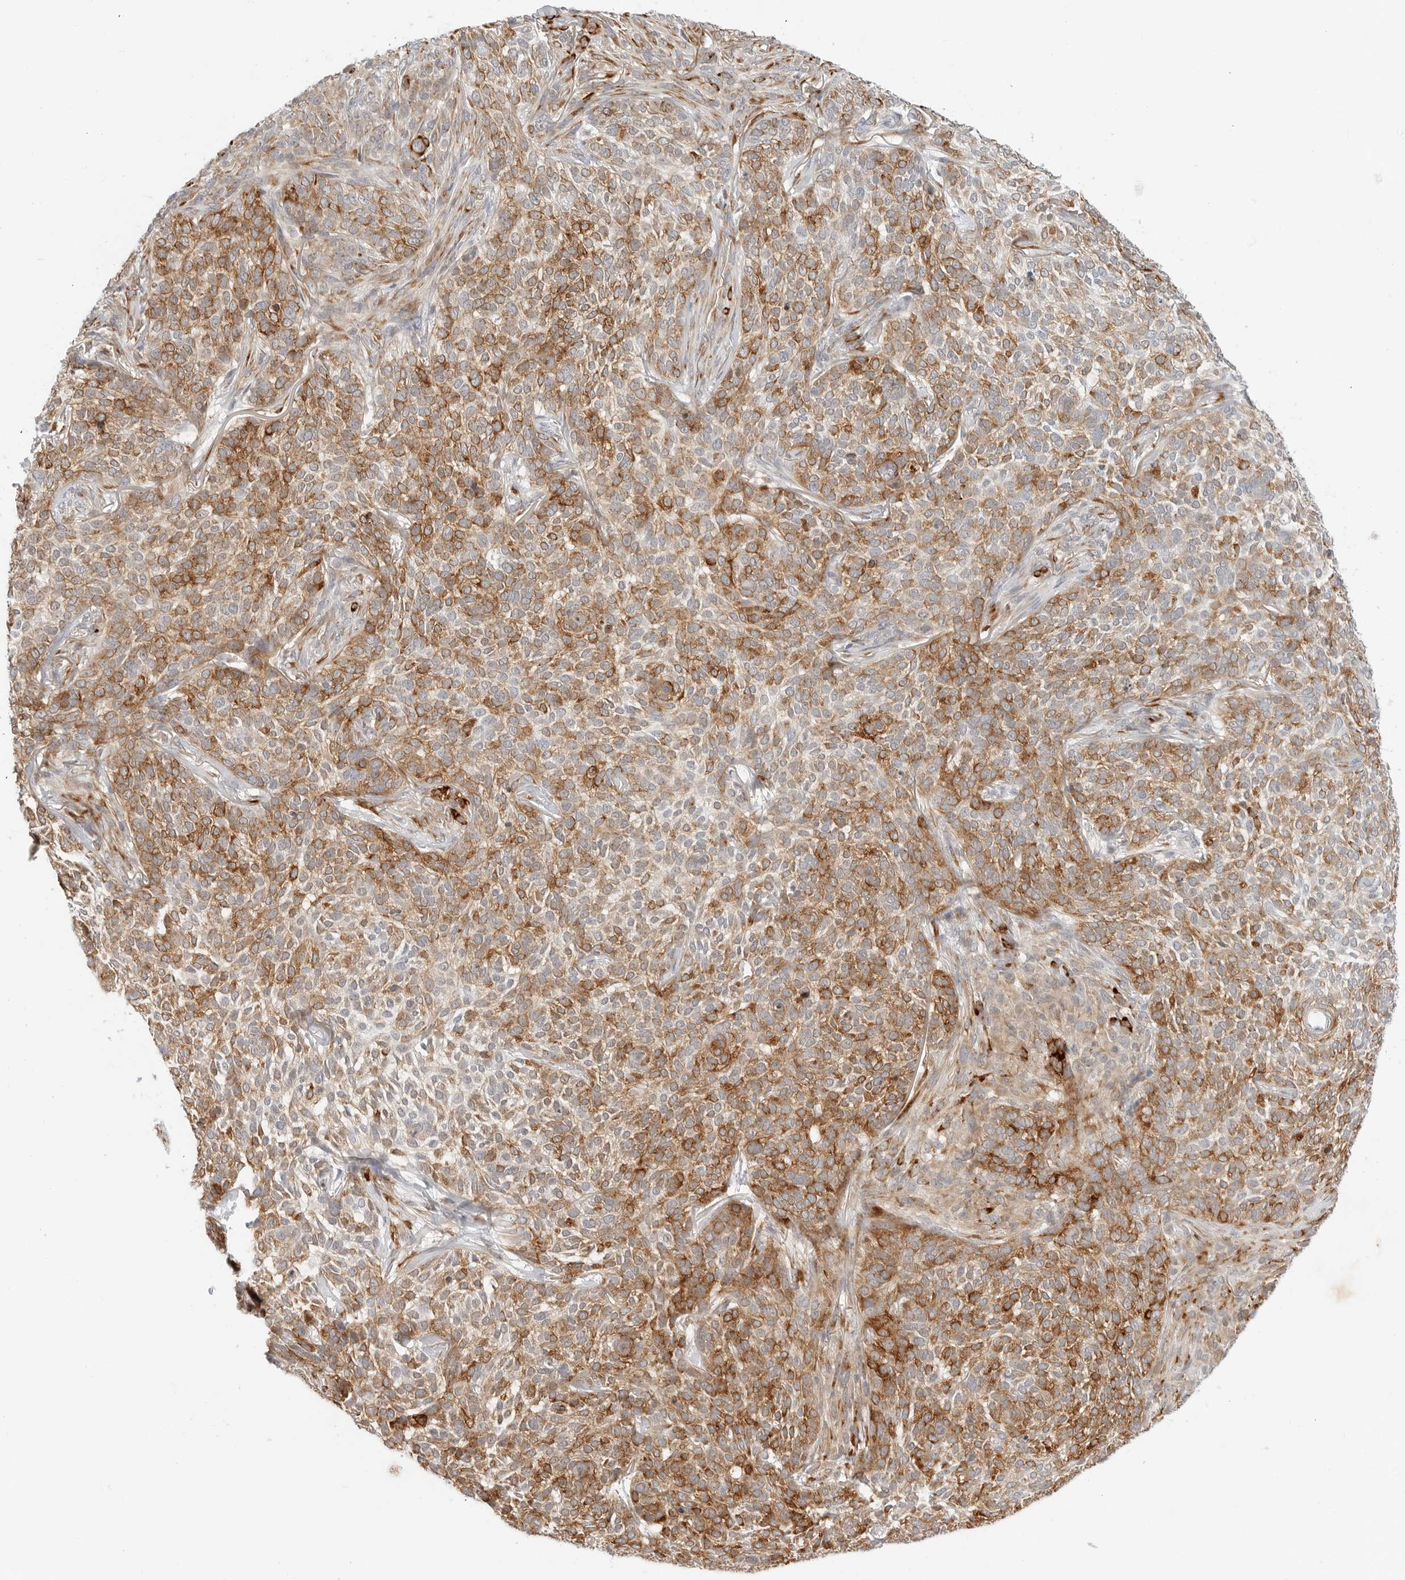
{"staining": {"intensity": "moderate", "quantity": "25%-75%", "location": "cytoplasmic/membranous"}, "tissue": "skin cancer", "cell_type": "Tumor cells", "image_type": "cancer", "snomed": [{"axis": "morphology", "description": "Basal cell carcinoma"}, {"axis": "topography", "description": "Skin"}], "caption": "There is medium levels of moderate cytoplasmic/membranous expression in tumor cells of skin cancer, as demonstrated by immunohistochemical staining (brown color).", "gene": "C1QTNF1", "patient": {"sex": "female", "age": 64}}